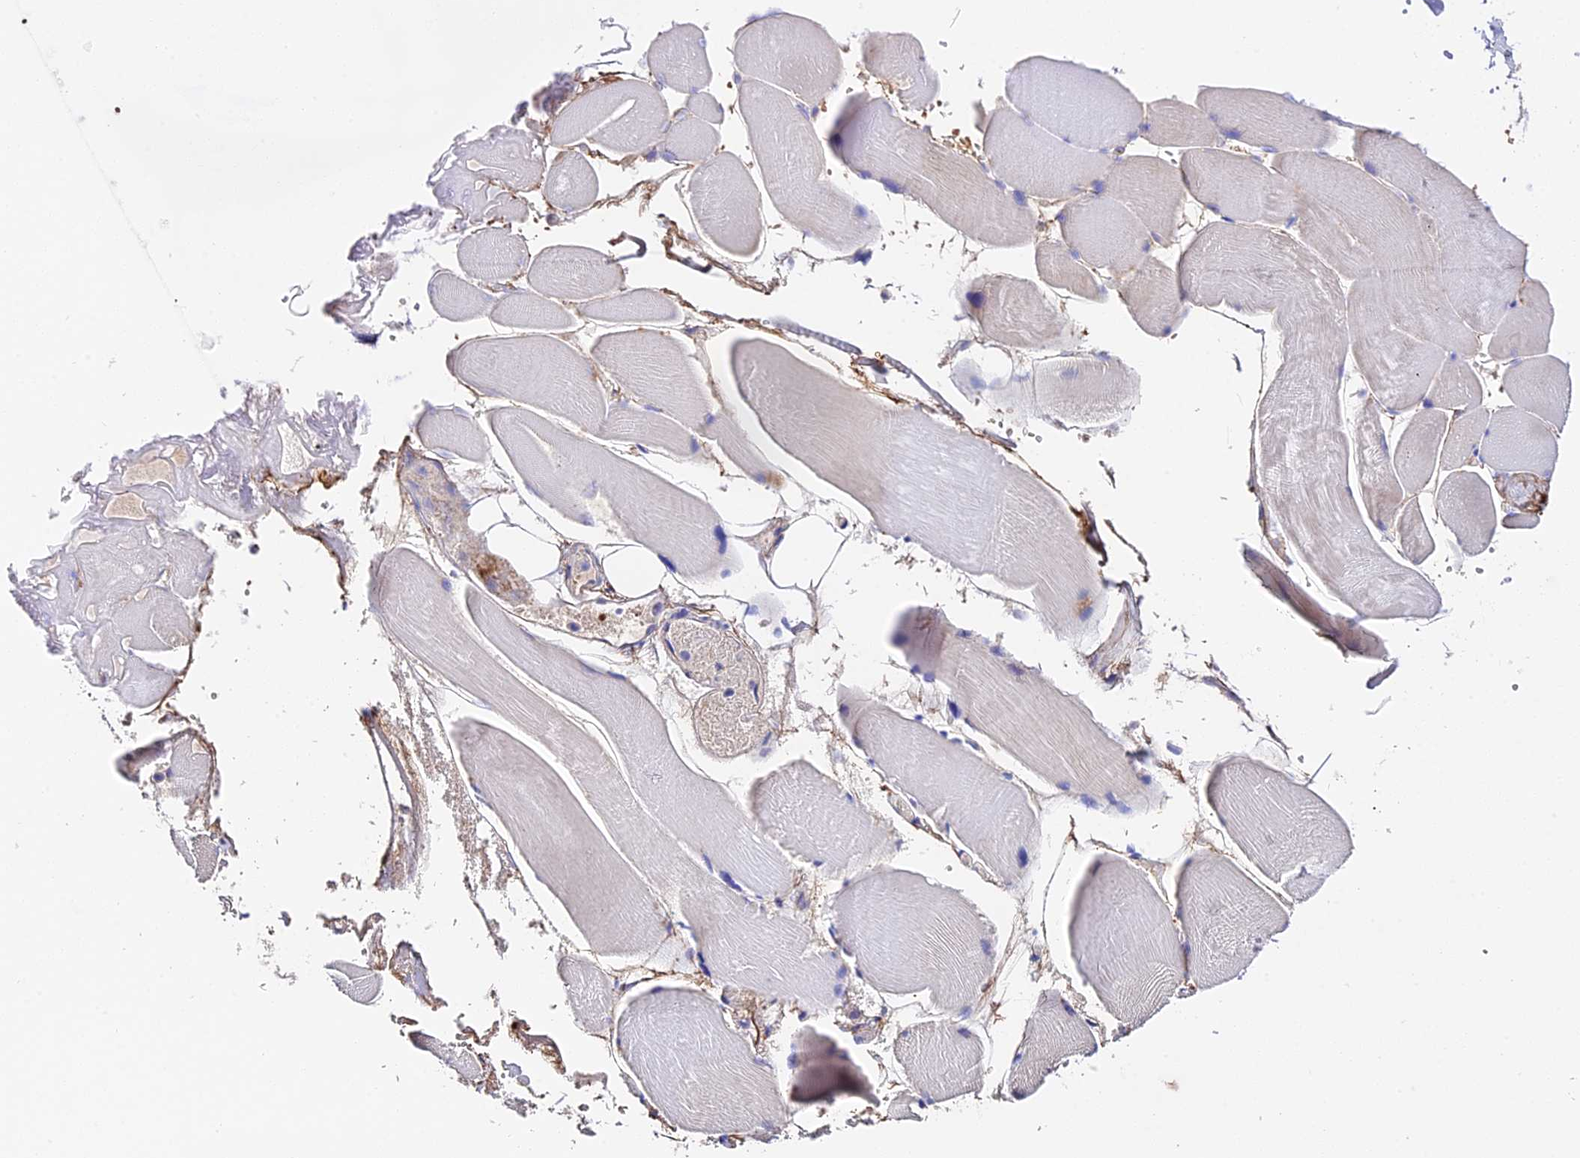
{"staining": {"intensity": "moderate", "quantity": "<25%", "location": "cytoplasmic/membranous"}, "tissue": "skeletal muscle", "cell_type": "Myocytes", "image_type": "normal", "snomed": [{"axis": "morphology", "description": "Normal tissue, NOS"}, {"axis": "morphology", "description": "Basal cell carcinoma"}, {"axis": "topography", "description": "Skeletal muscle"}], "caption": "Brown immunohistochemical staining in normal human skeletal muscle shows moderate cytoplasmic/membranous staining in approximately <25% of myocytes. Nuclei are stained in blue.", "gene": "TRMT1", "patient": {"sex": "female", "age": 64}}